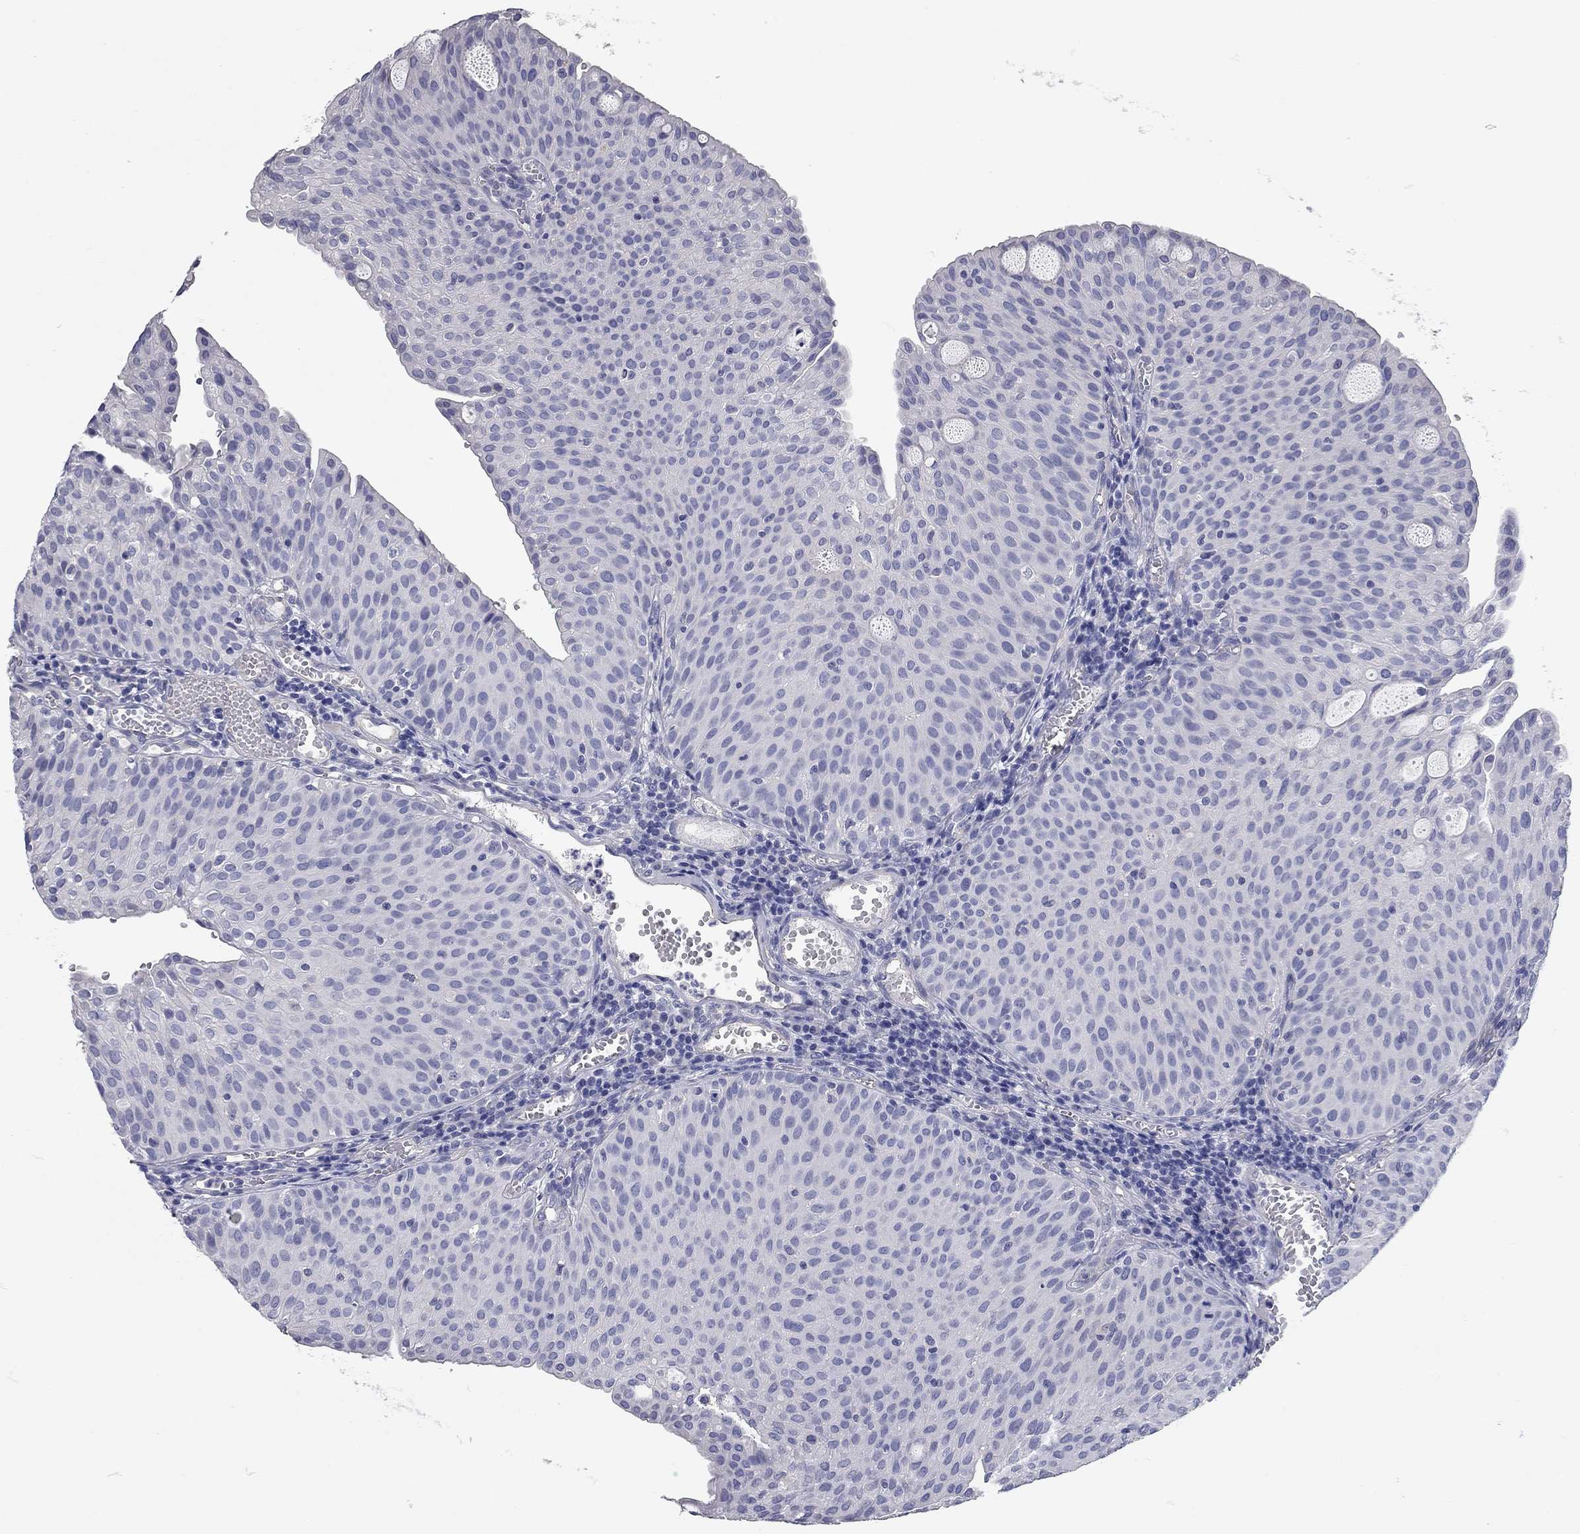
{"staining": {"intensity": "negative", "quantity": "none", "location": "none"}, "tissue": "urothelial cancer", "cell_type": "Tumor cells", "image_type": "cancer", "snomed": [{"axis": "morphology", "description": "Urothelial carcinoma, Low grade"}, {"axis": "topography", "description": "Urinary bladder"}], "caption": "An immunohistochemistry histopathology image of low-grade urothelial carcinoma is shown. There is no staining in tumor cells of low-grade urothelial carcinoma.", "gene": "C10orf90", "patient": {"sex": "male", "age": 54}}